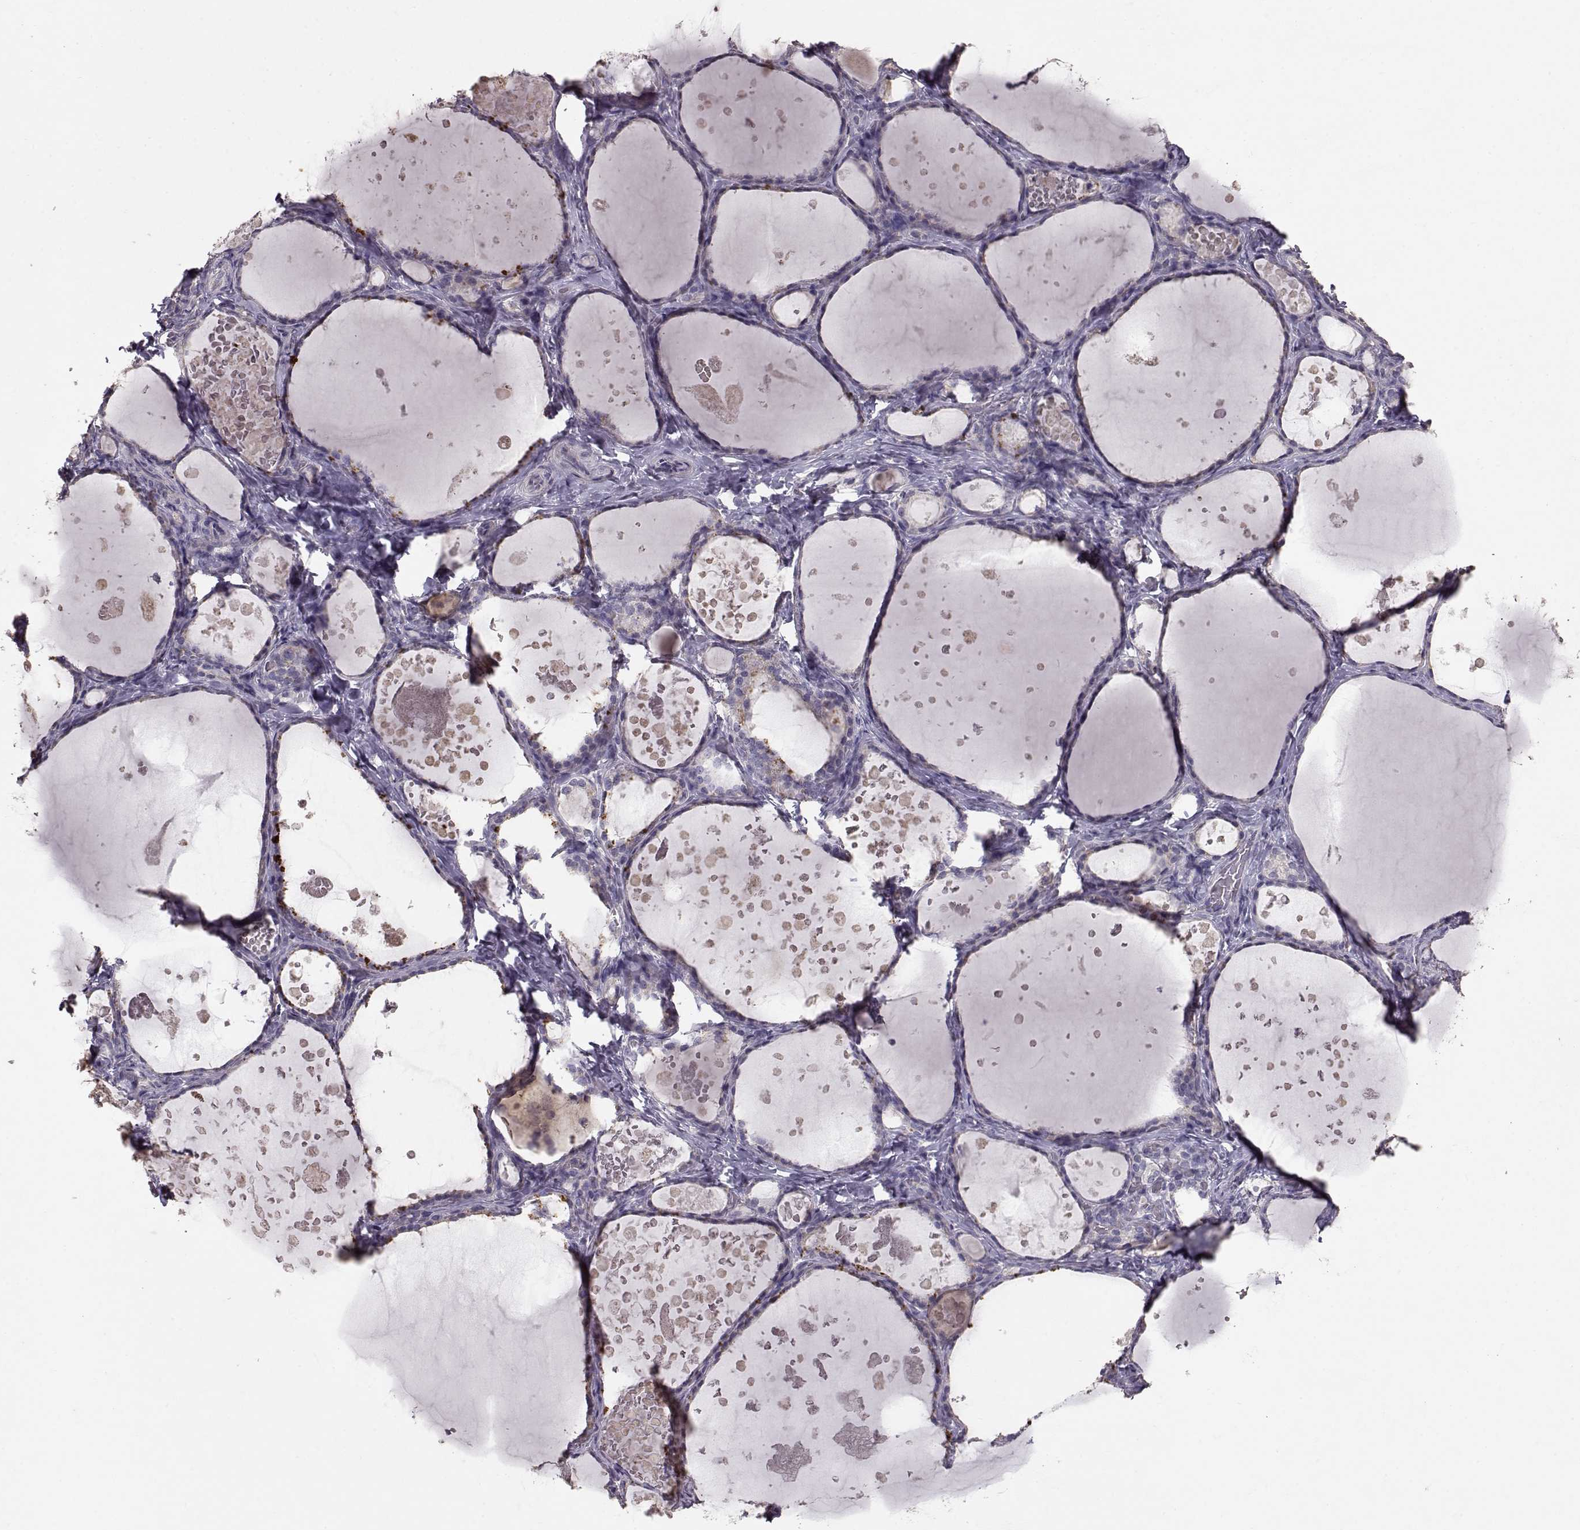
{"staining": {"intensity": "negative", "quantity": "none", "location": "none"}, "tissue": "thyroid gland", "cell_type": "Glandular cells", "image_type": "normal", "snomed": [{"axis": "morphology", "description": "Normal tissue, NOS"}, {"axis": "topography", "description": "Thyroid gland"}], "caption": "This micrograph is of benign thyroid gland stained with immunohistochemistry (IHC) to label a protein in brown with the nuclei are counter-stained blue. There is no staining in glandular cells. Nuclei are stained in blue.", "gene": "PMCH", "patient": {"sex": "female", "age": 56}}